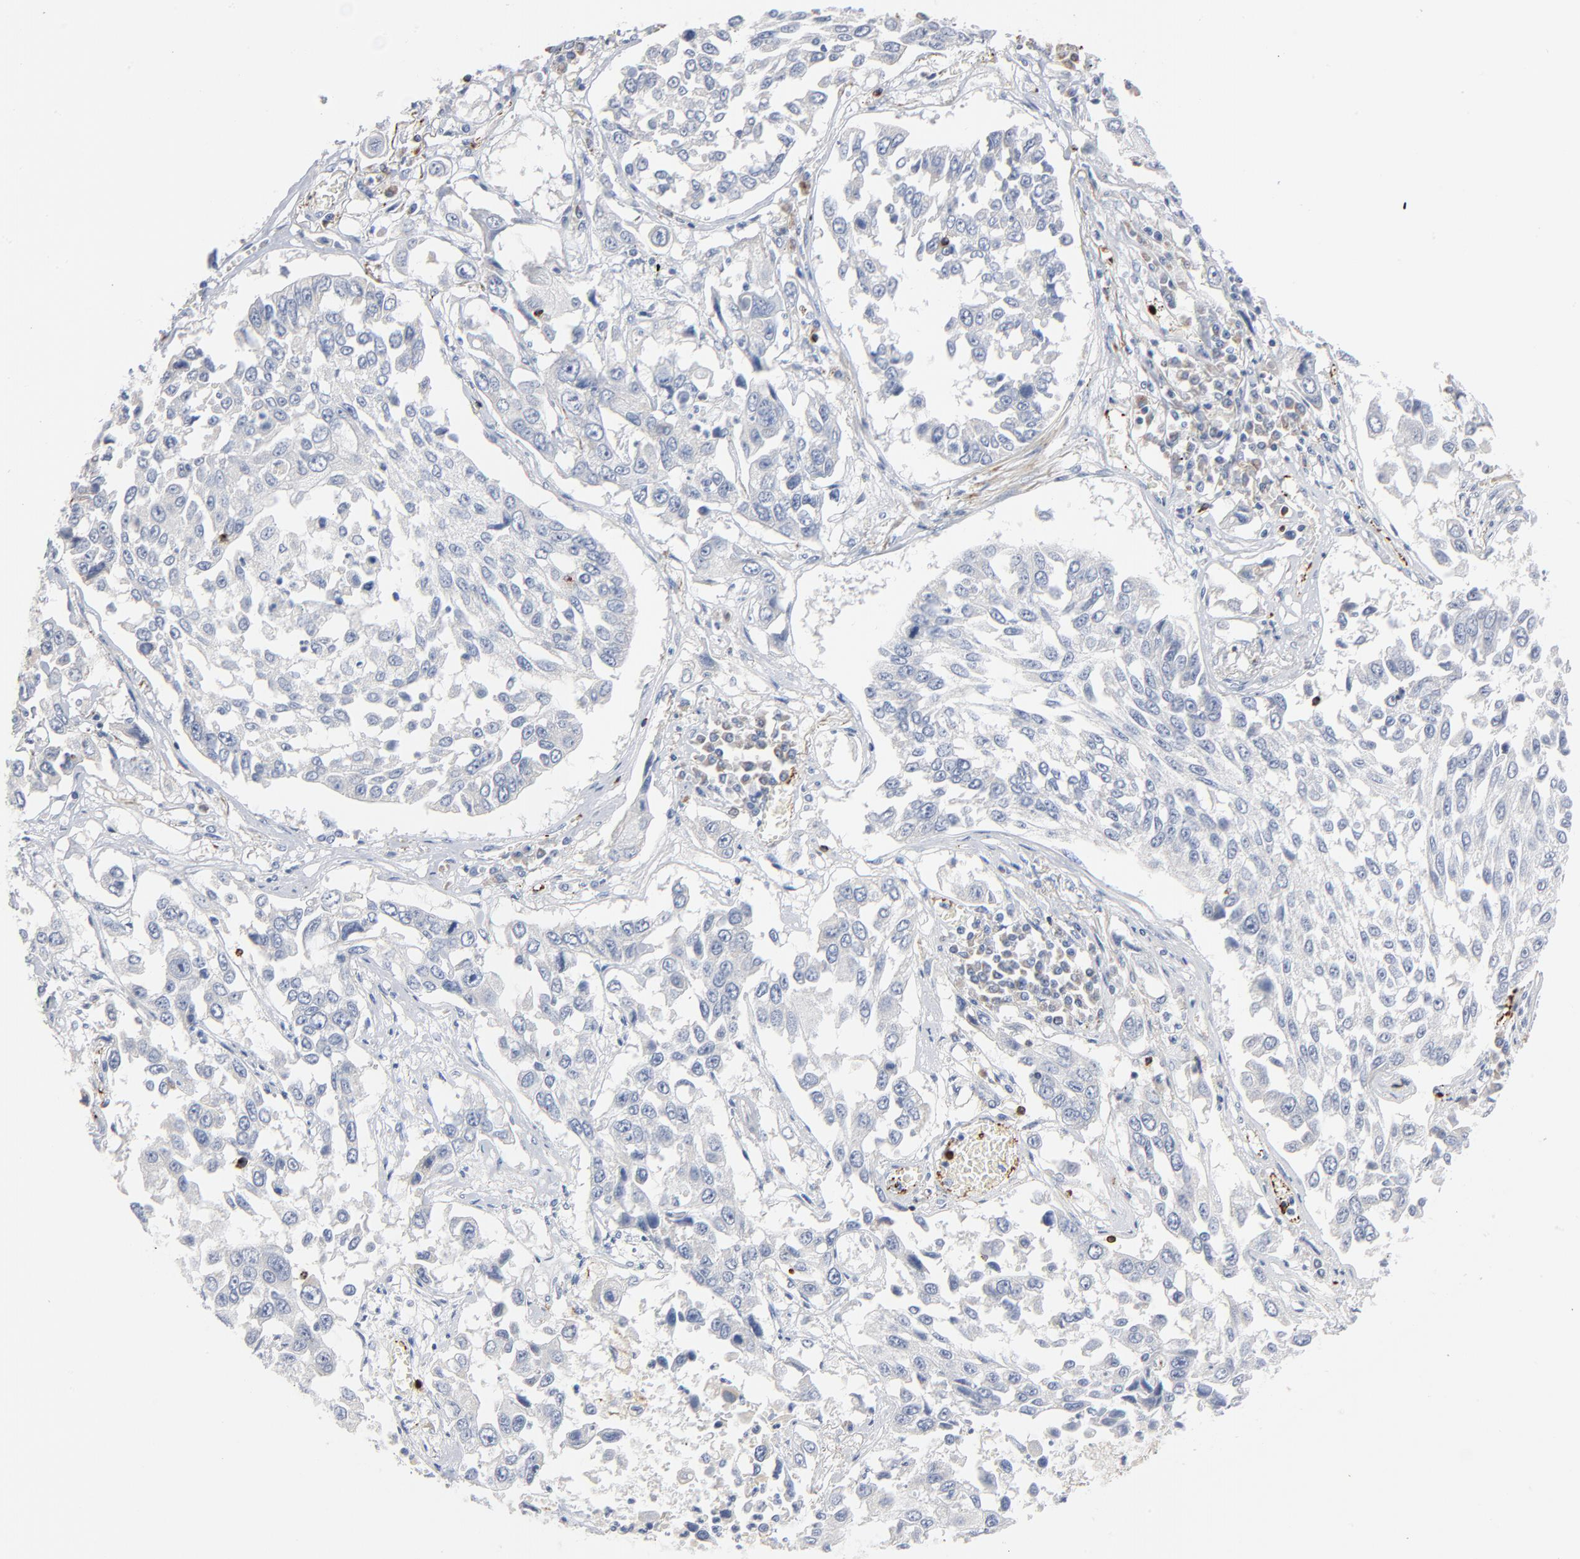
{"staining": {"intensity": "negative", "quantity": "none", "location": "none"}, "tissue": "lung cancer", "cell_type": "Tumor cells", "image_type": "cancer", "snomed": [{"axis": "morphology", "description": "Squamous cell carcinoma, NOS"}, {"axis": "topography", "description": "Lung"}], "caption": "There is no significant positivity in tumor cells of lung squamous cell carcinoma.", "gene": "GZMB", "patient": {"sex": "male", "age": 71}}